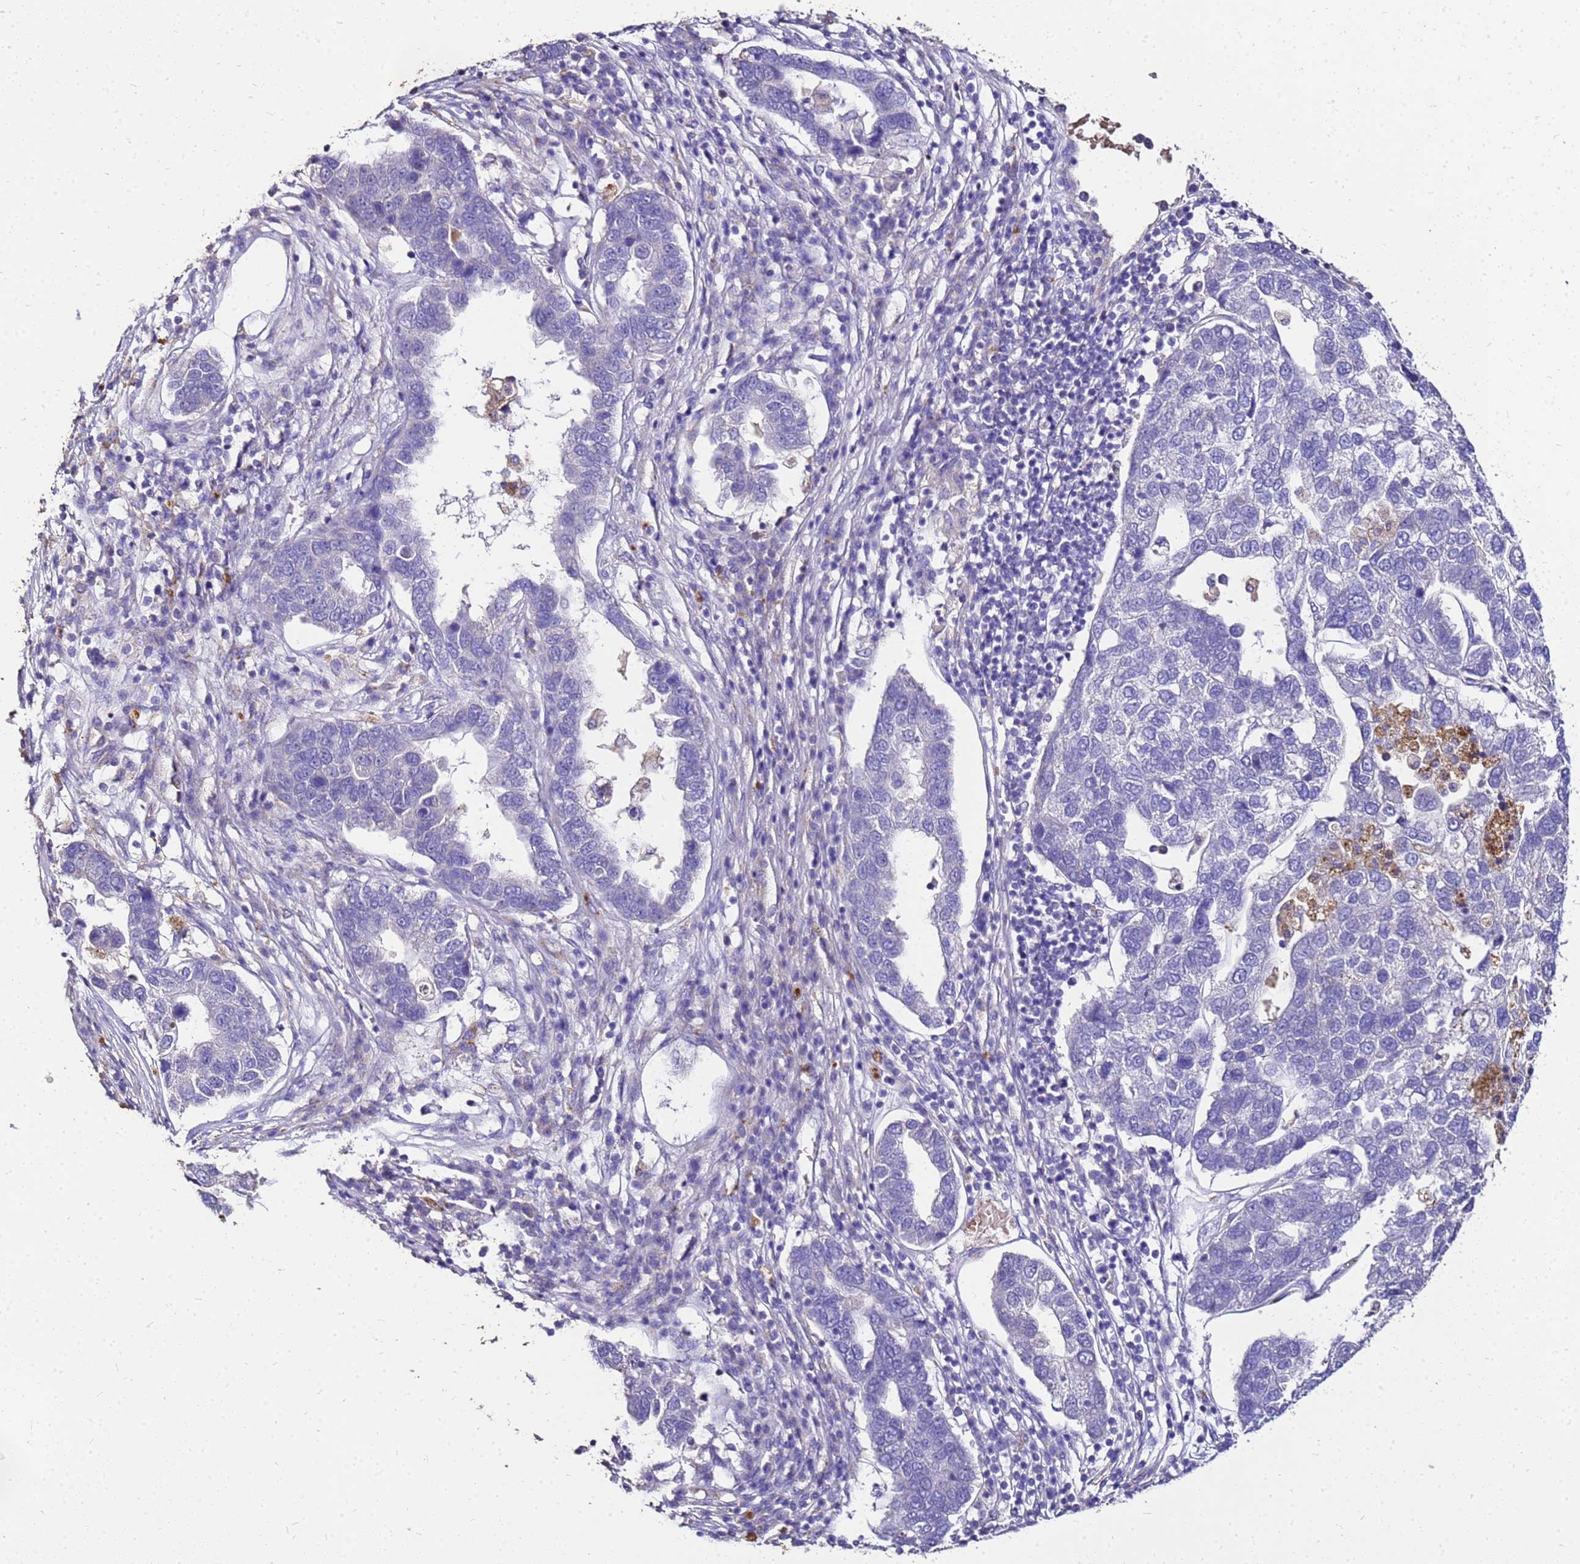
{"staining": {"intensity": "negative", "quantity": "none", "location": "none"}, "tissue": "pancreatic cancer", "cell_type": "Tumor cells", "image_type": "cancer", "snomed": [{"axis": "morphology", "description": "Adenocarcinoma, NOS"}, {"axis": "topography", "description": "Pancreas"}], "caption": "Immunohistochemistry (IHC) of human adenocarcinoma (pancreatic) reveals no positivity in tumor cells. Nuclei are stained in blue.", "gene": "S100A2", "patient": {"sex": "female", "age": 61}}